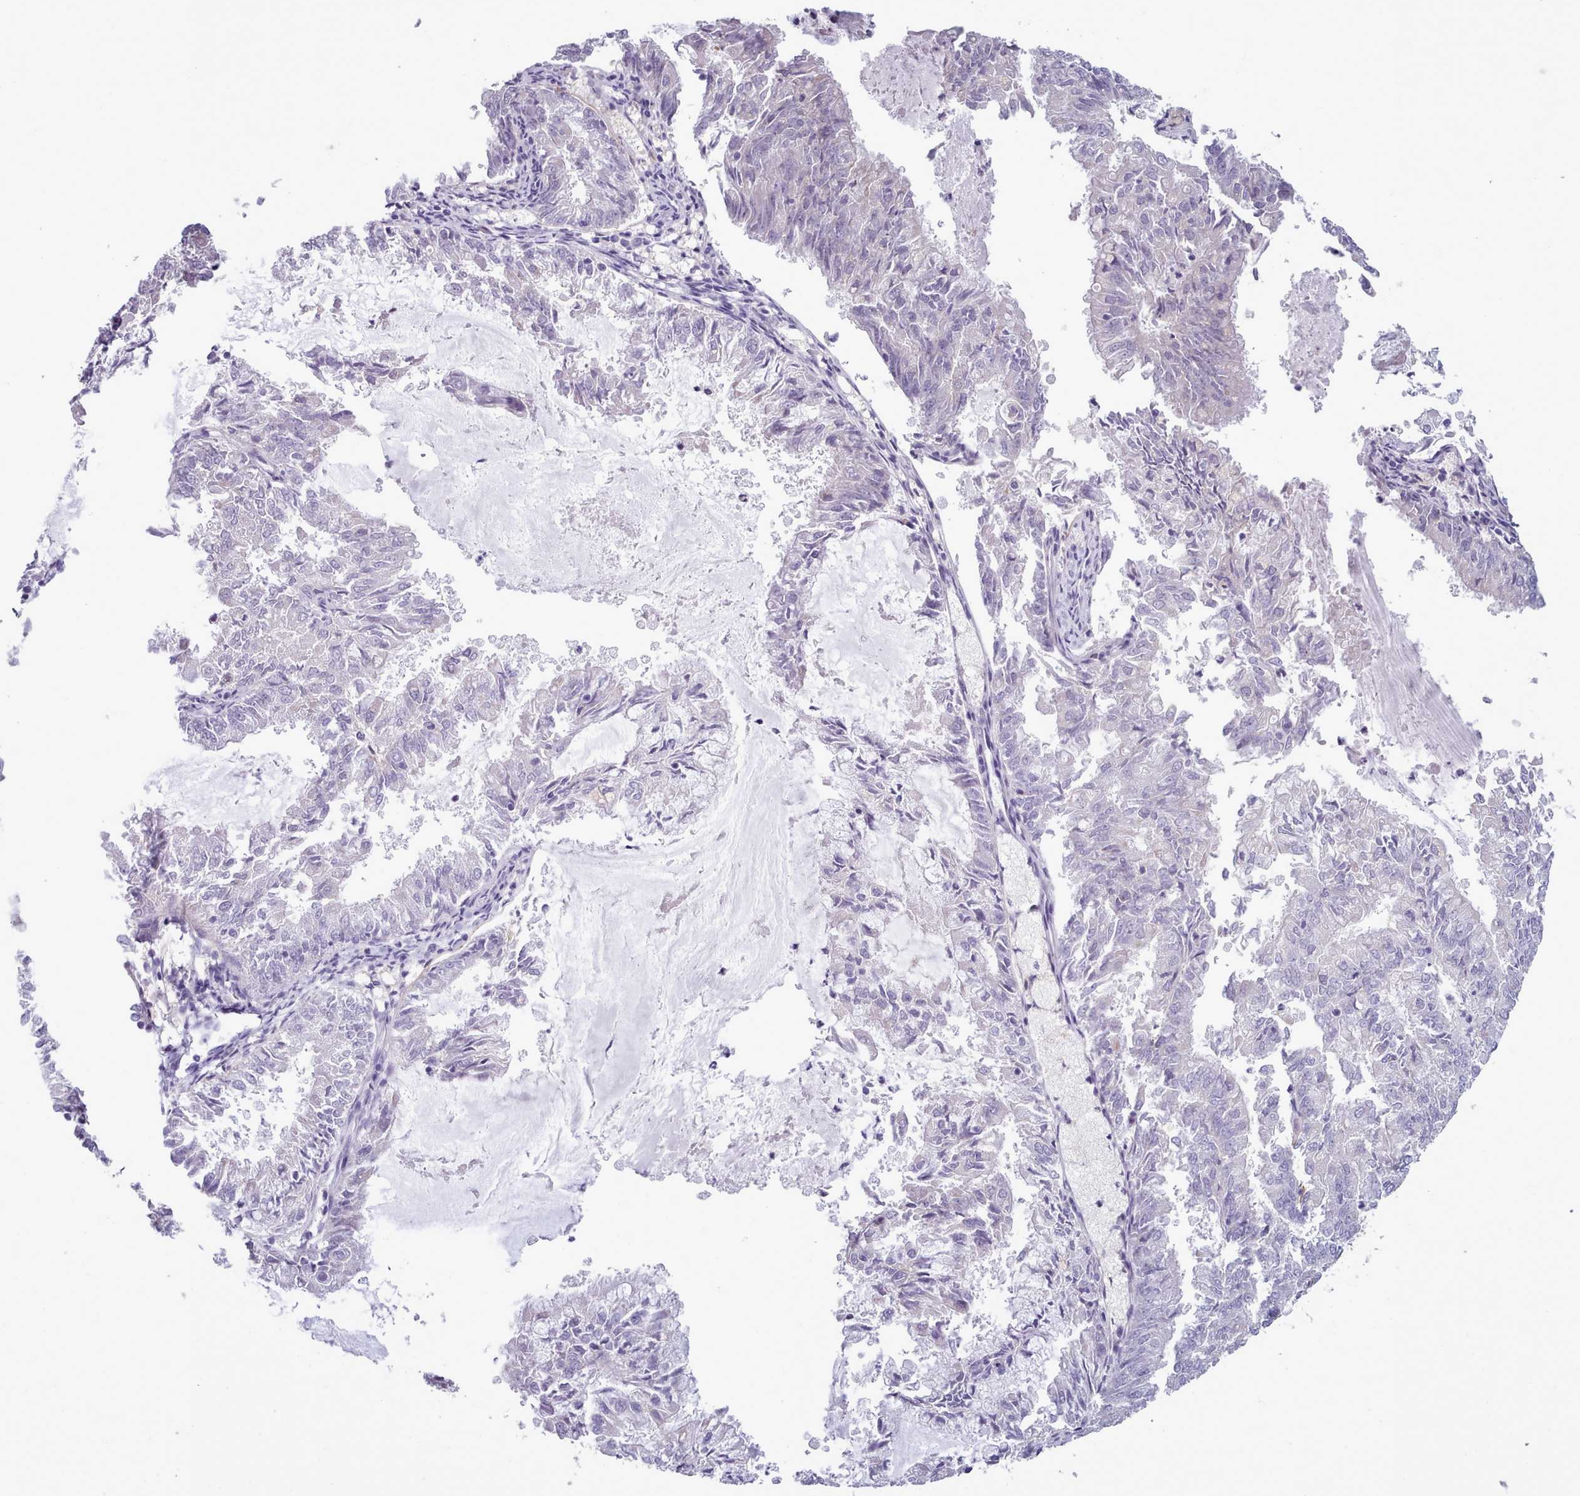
{"staining": {"intensity": "negative", "quantity": "none", "location": "none"}, "tissue": "endometrial cancer", "cell_type": "Tumor cells", "image_type": "cancer", "snomed": [{"axis": "morphology", "description": "Adenocarcinoma, NOS"}, {"axis": "topography", "description": "Endometrium"}], "caption": "DAB (3,3'-diaminobenzidine) immunohistochemical staining of human adenocarcinoma (endometrial) demonstrates no significant positivity in tumor cells.", "gene": "MYRFL", "patient": {"sex": "female", "age": 57}}